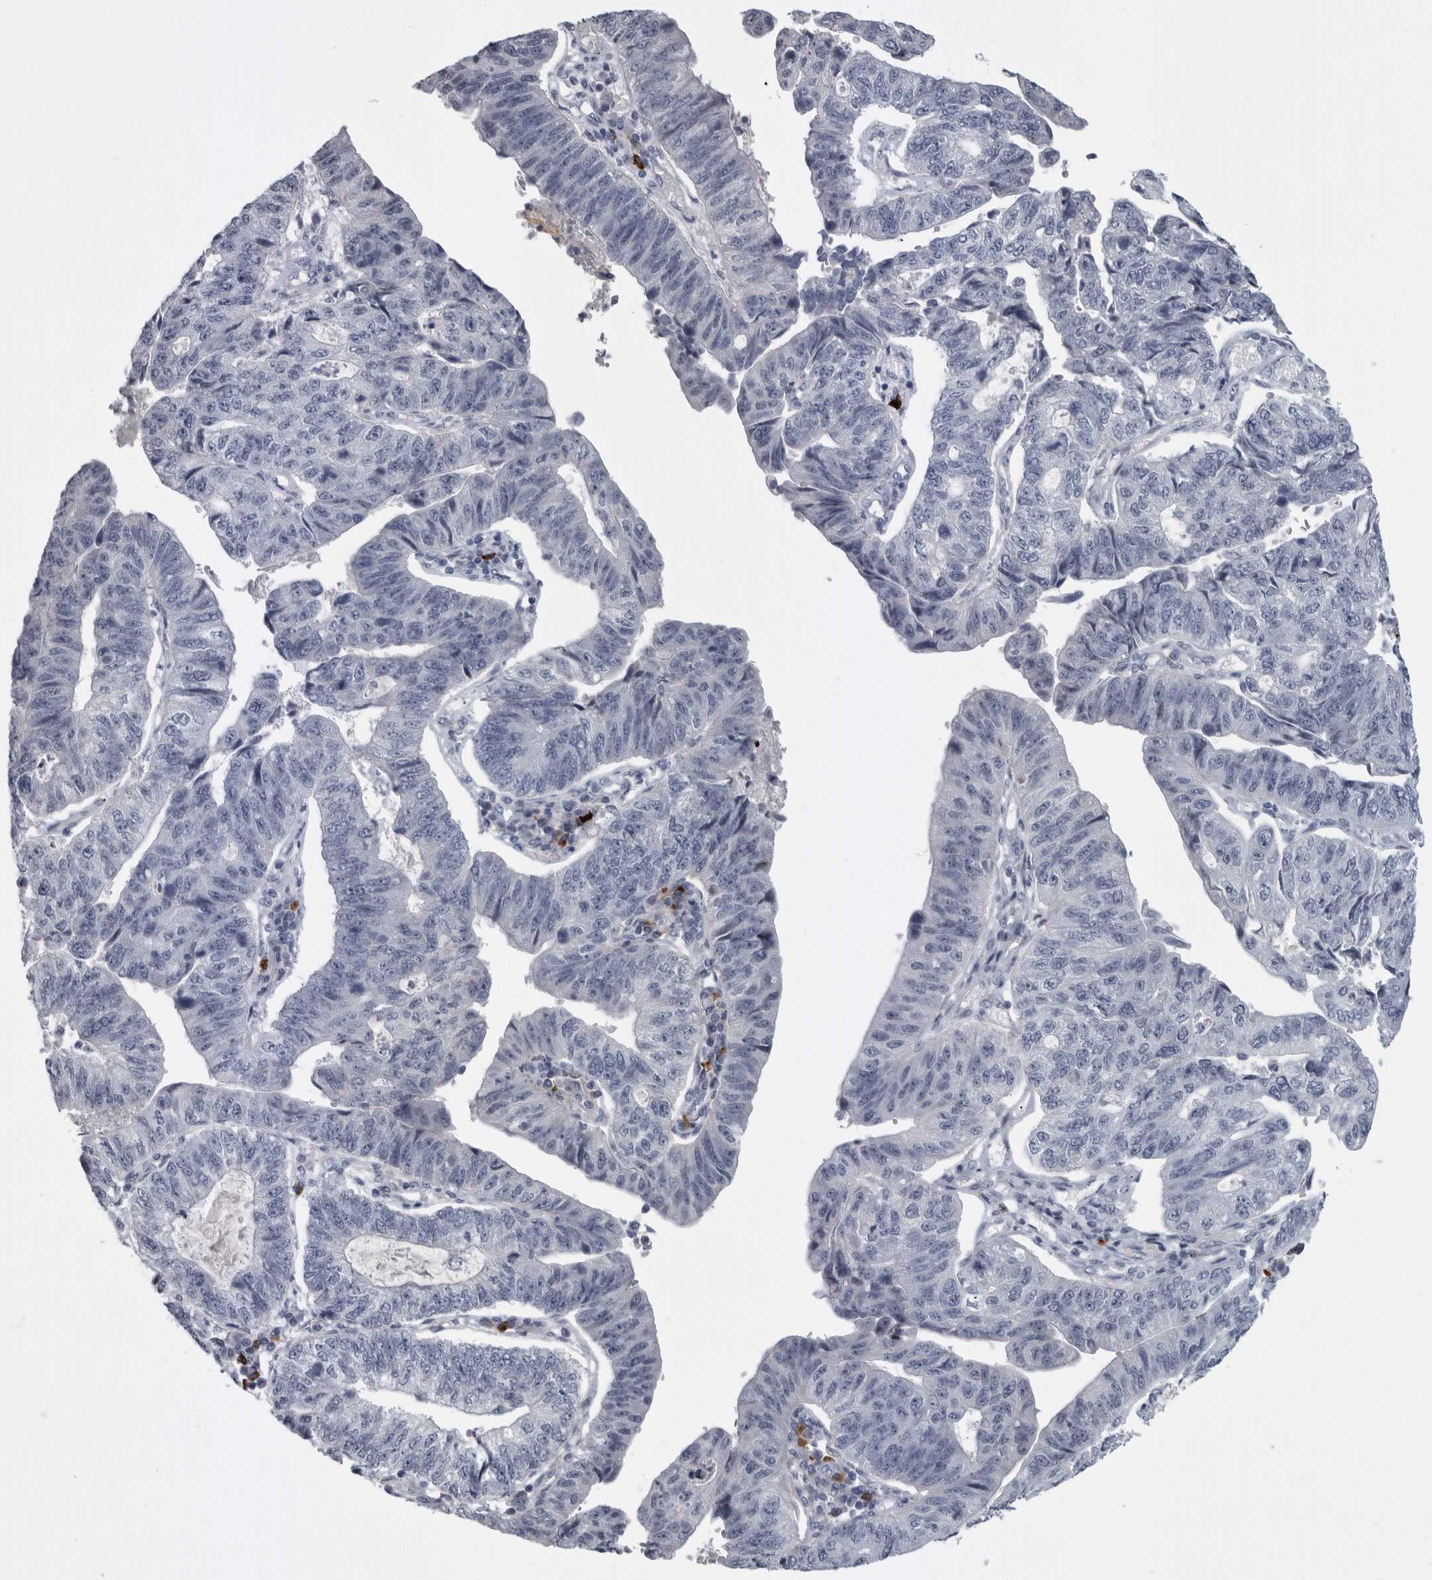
{"staining": {"intensity": "negative", "quantity": "none", "location": "none"}, "tissue": "stomach cancer", "cell_type": "Tumor cells", "image_type": "cancer", "snomed": [{"axis": "morphology", "description": "Adenocarcinoma, NOS"}, {"axis": "topography", "description": "Stomach"}], "caption": "IHC photomicrograph of adenocarcinoma (stomach) stained for a protein (brown), which demonstrates no positivity in tumor cells.", "gene": "SLC25A39", "patient": {"sex": "male", "age": 59}}